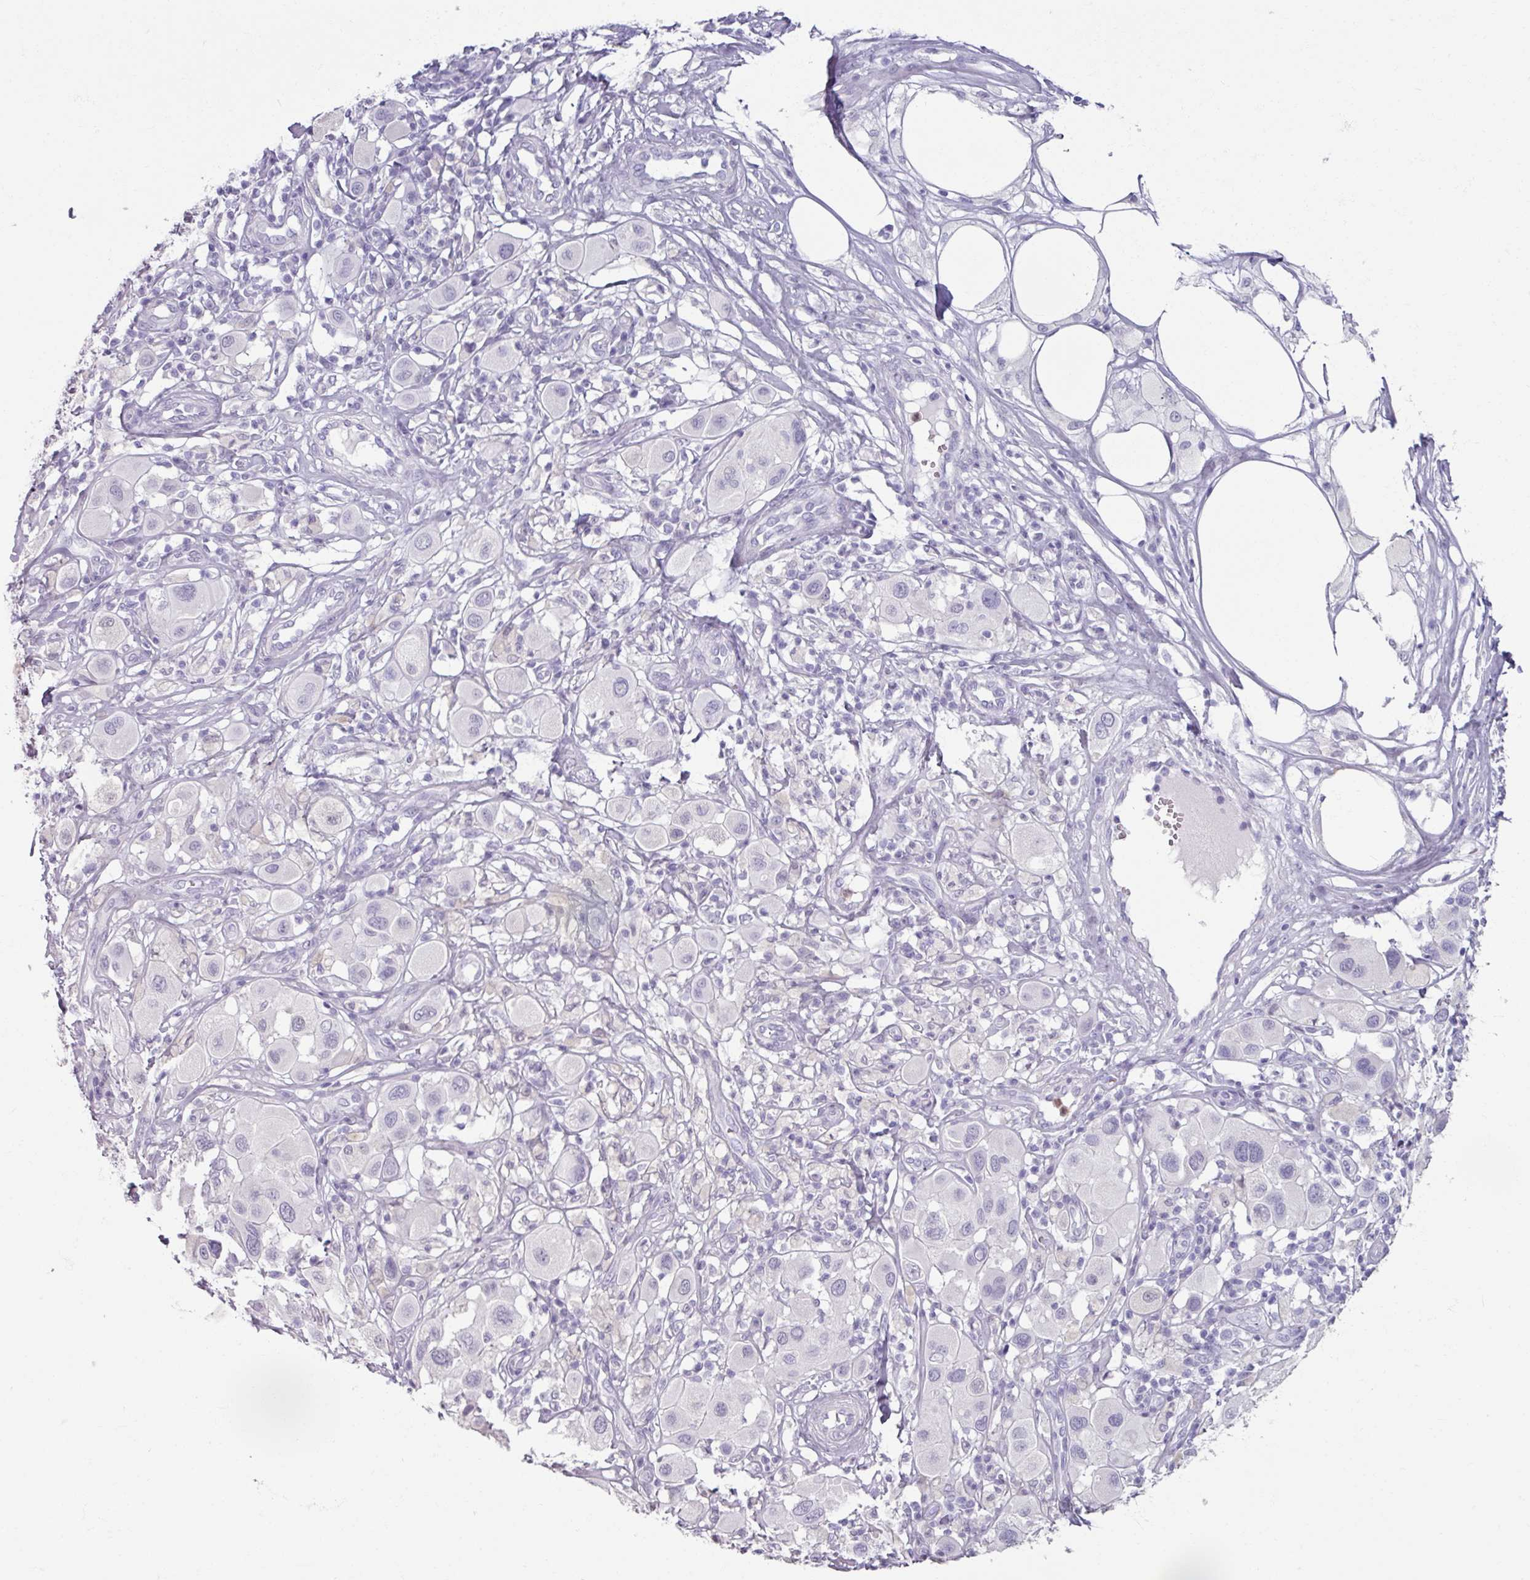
{"staining": {"intensity": "negative", "quantity": "none", "location": "none"}, "tissue": "melanoma", "cell_type": "Tumor cells", "image_type": "cancer", "snomed": [{"axis": "morphology", "description": "Malignant melanoma, Metastatic site"}, {"axis": "topography", "description": "Skin"}], "caption": "Histopathology image shows no significant protein staining in tumor cells of melanoma.", "gene": "ARG1", "patient": {"sex": "male", "age": 41}}